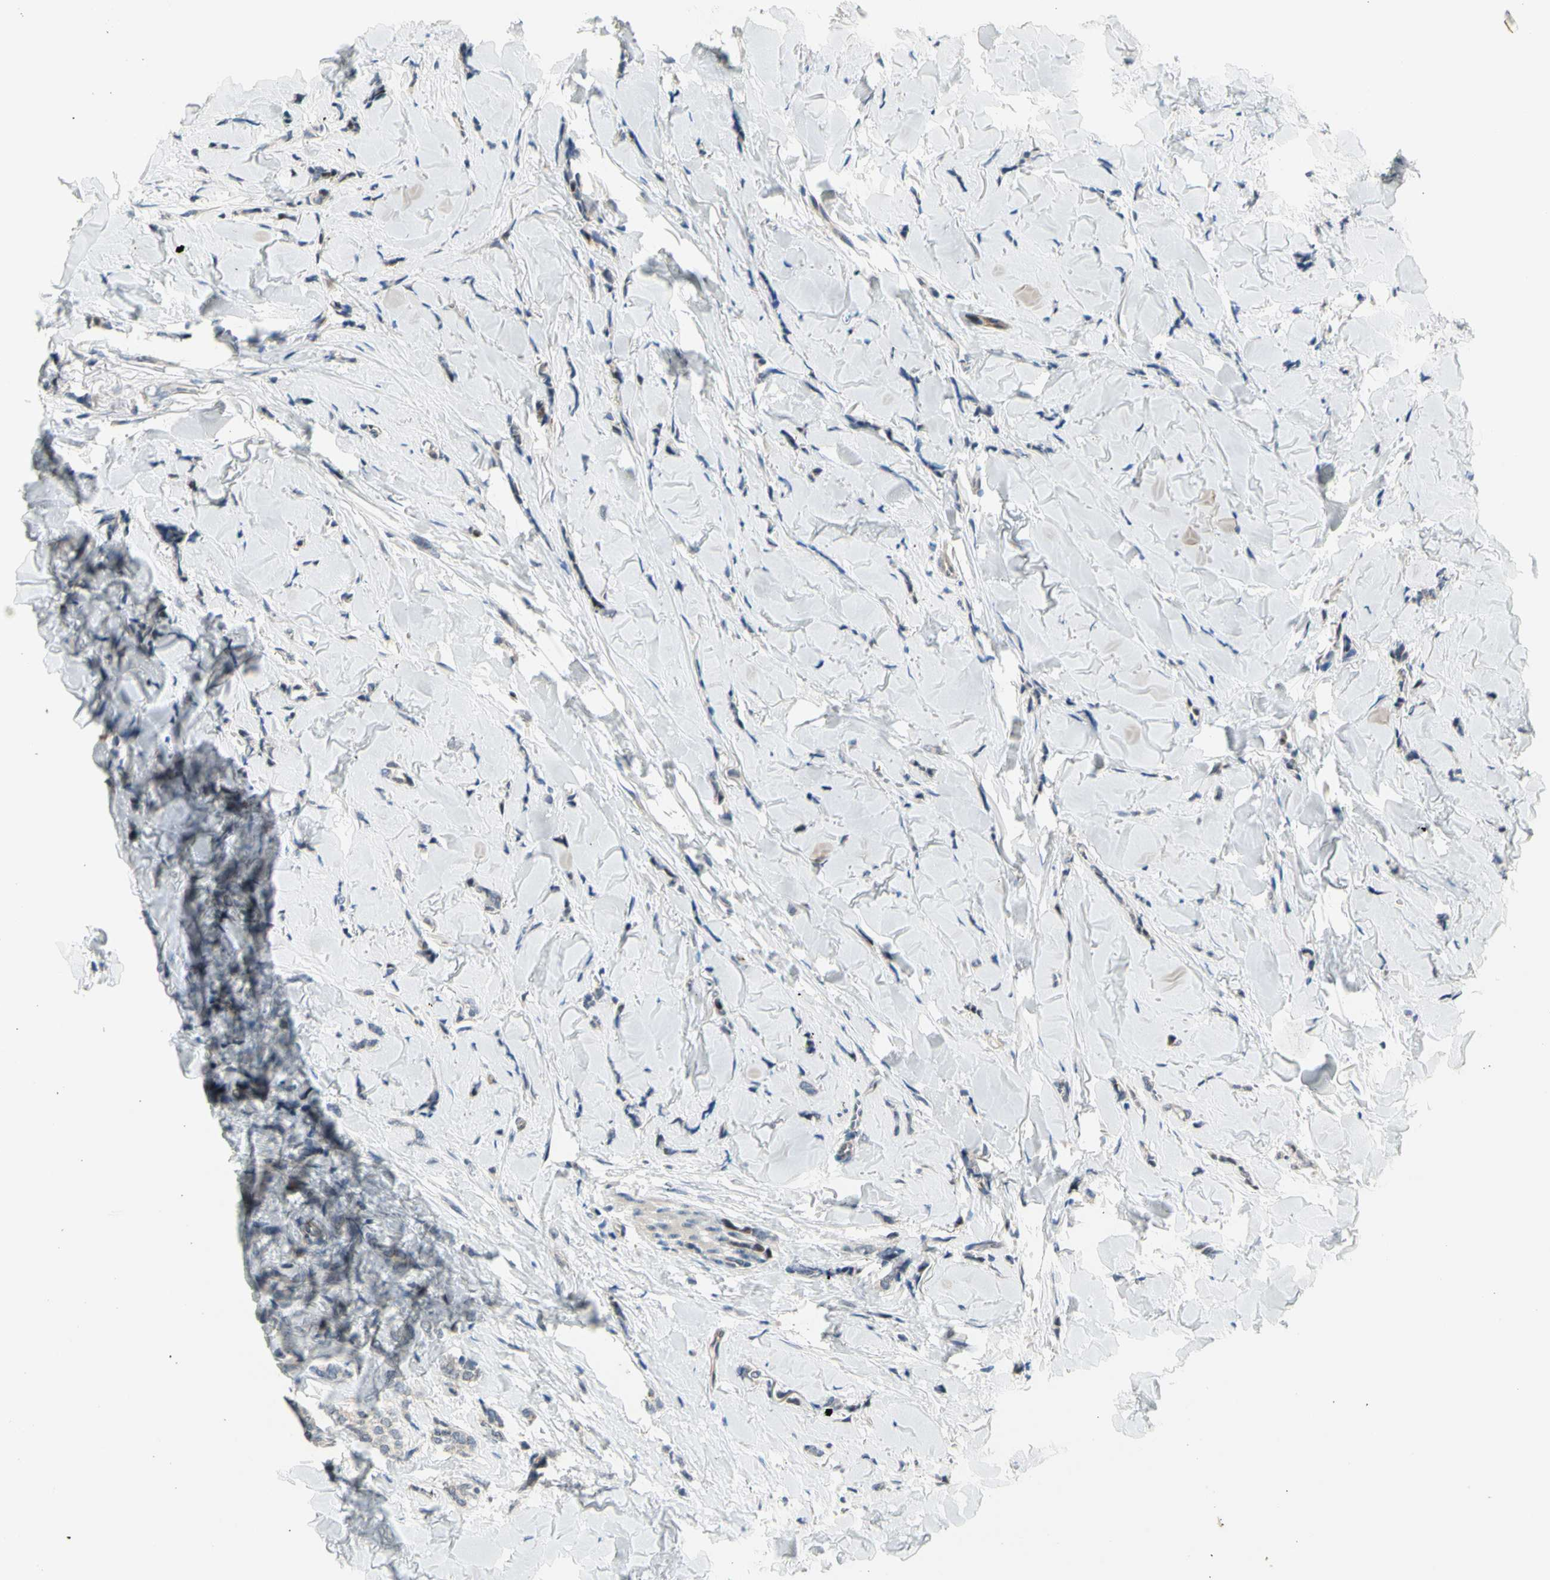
{"staining": {"intensity": "negative", "quantity": "none", "location": "none"}, "tissue": "breast cancer", "cell_type": "Tumor cells", "image_type": "cancer", "snomed": [{"axis": "morphology", "description": "Lobular carcinoma"}, {"axis": "topography", "description": "Skin"}, {"axis": "topography", "description": "Breast"}], "caption": "High magnification brightfield microscopy of breast lobular carcinoma stained with DAB (brown) and counterstained with hematoxylin (blue): tumor cells show no significant expression.", "gene": "ZNF184", "patient": {"sex": "female", "age": 46}}